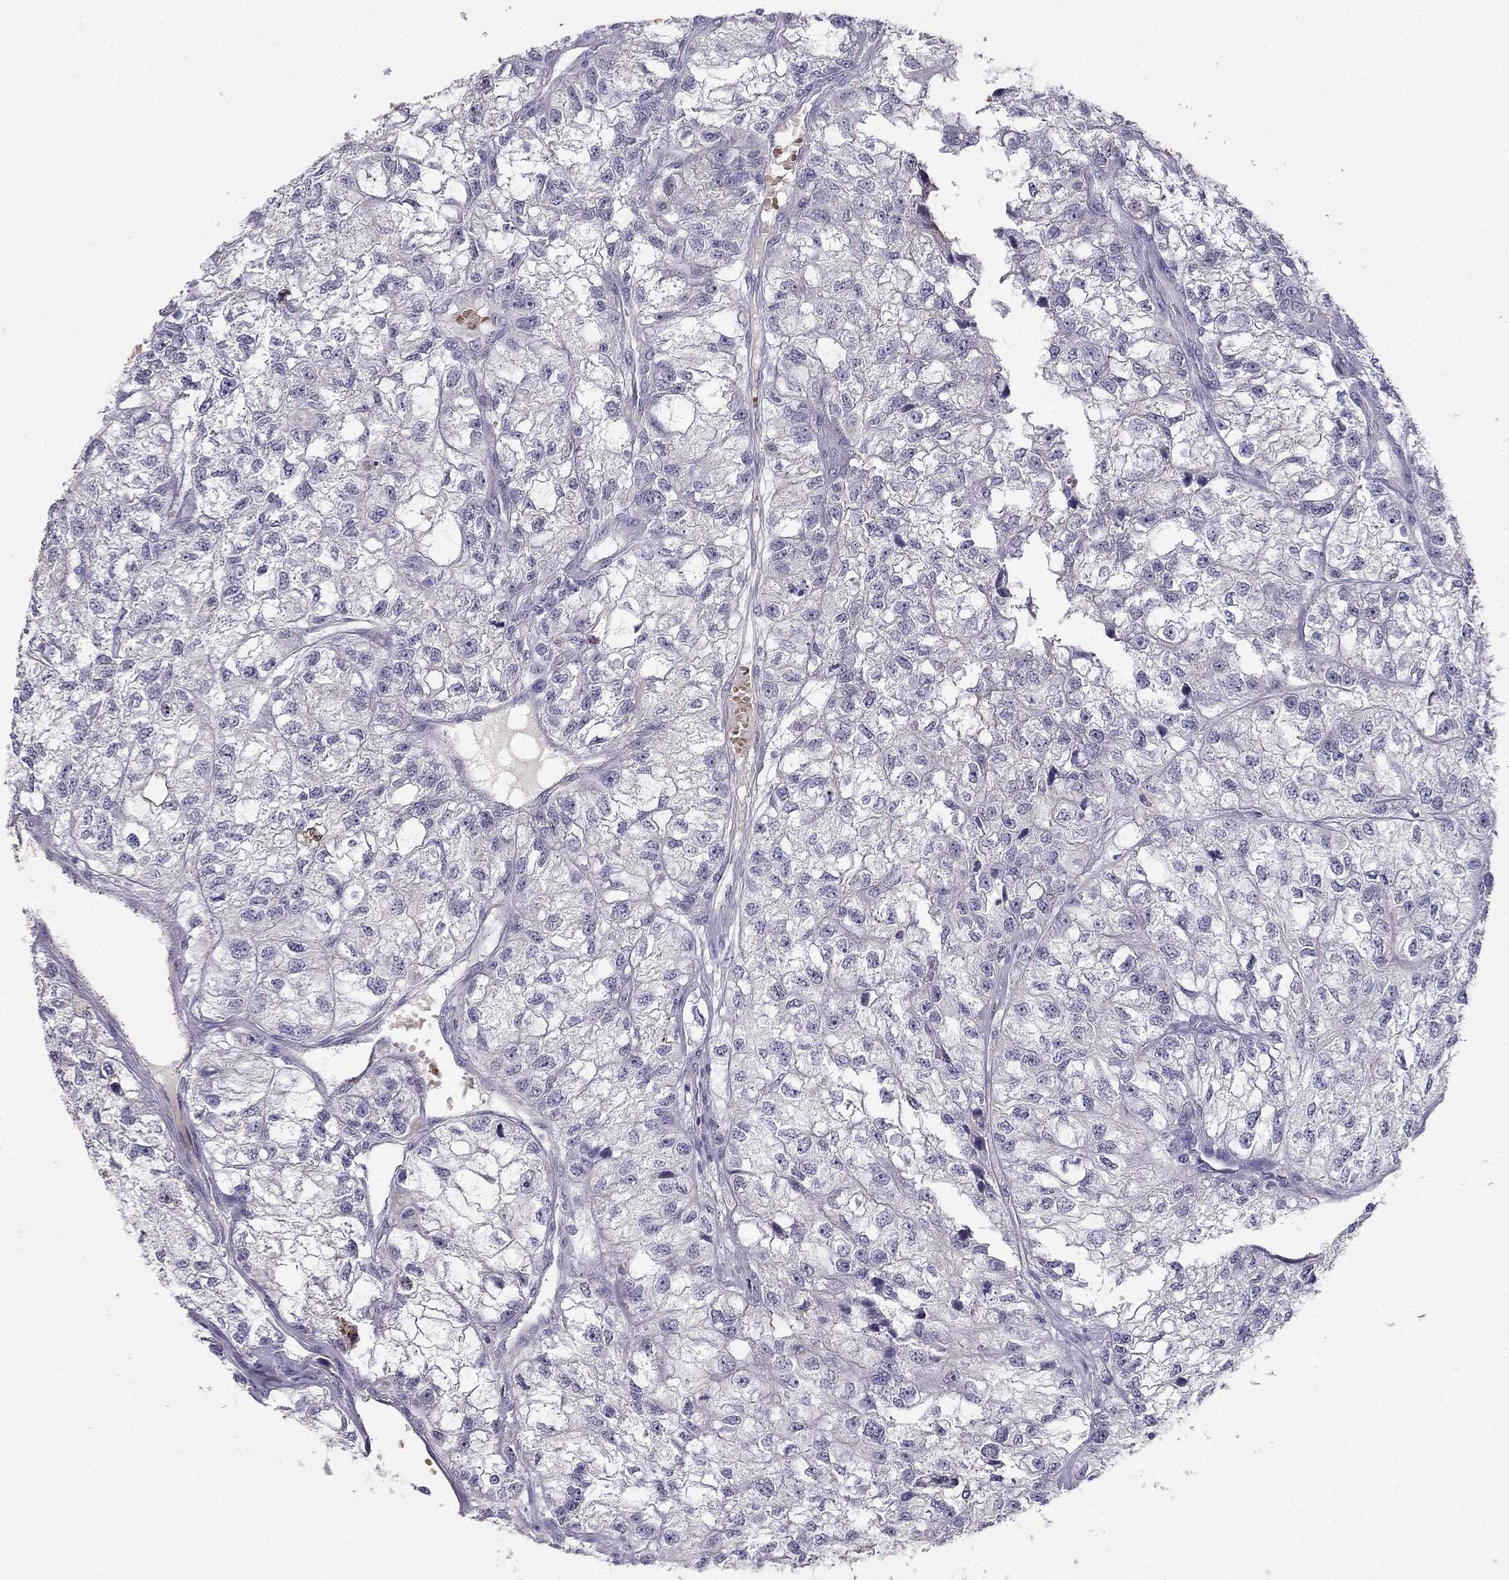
{"staining": {"intensity": "negative", "quantity": "none", "location": "none"}, "tissue": "renal cancer", "cell_type": "Tumor cells", "image_type": "cancer", "snomed": [{"axis": "morphology", "description": "Adenocarcinoma, NOS"}, {"axis": "topography", "description": "Kidney"}], "caption": "This is an IHC image of adenocarcinoma (renal). There is no positivity in tumor cells.", "gene": "RSPH14", "patient": {"sex": "male", "age": 56}}